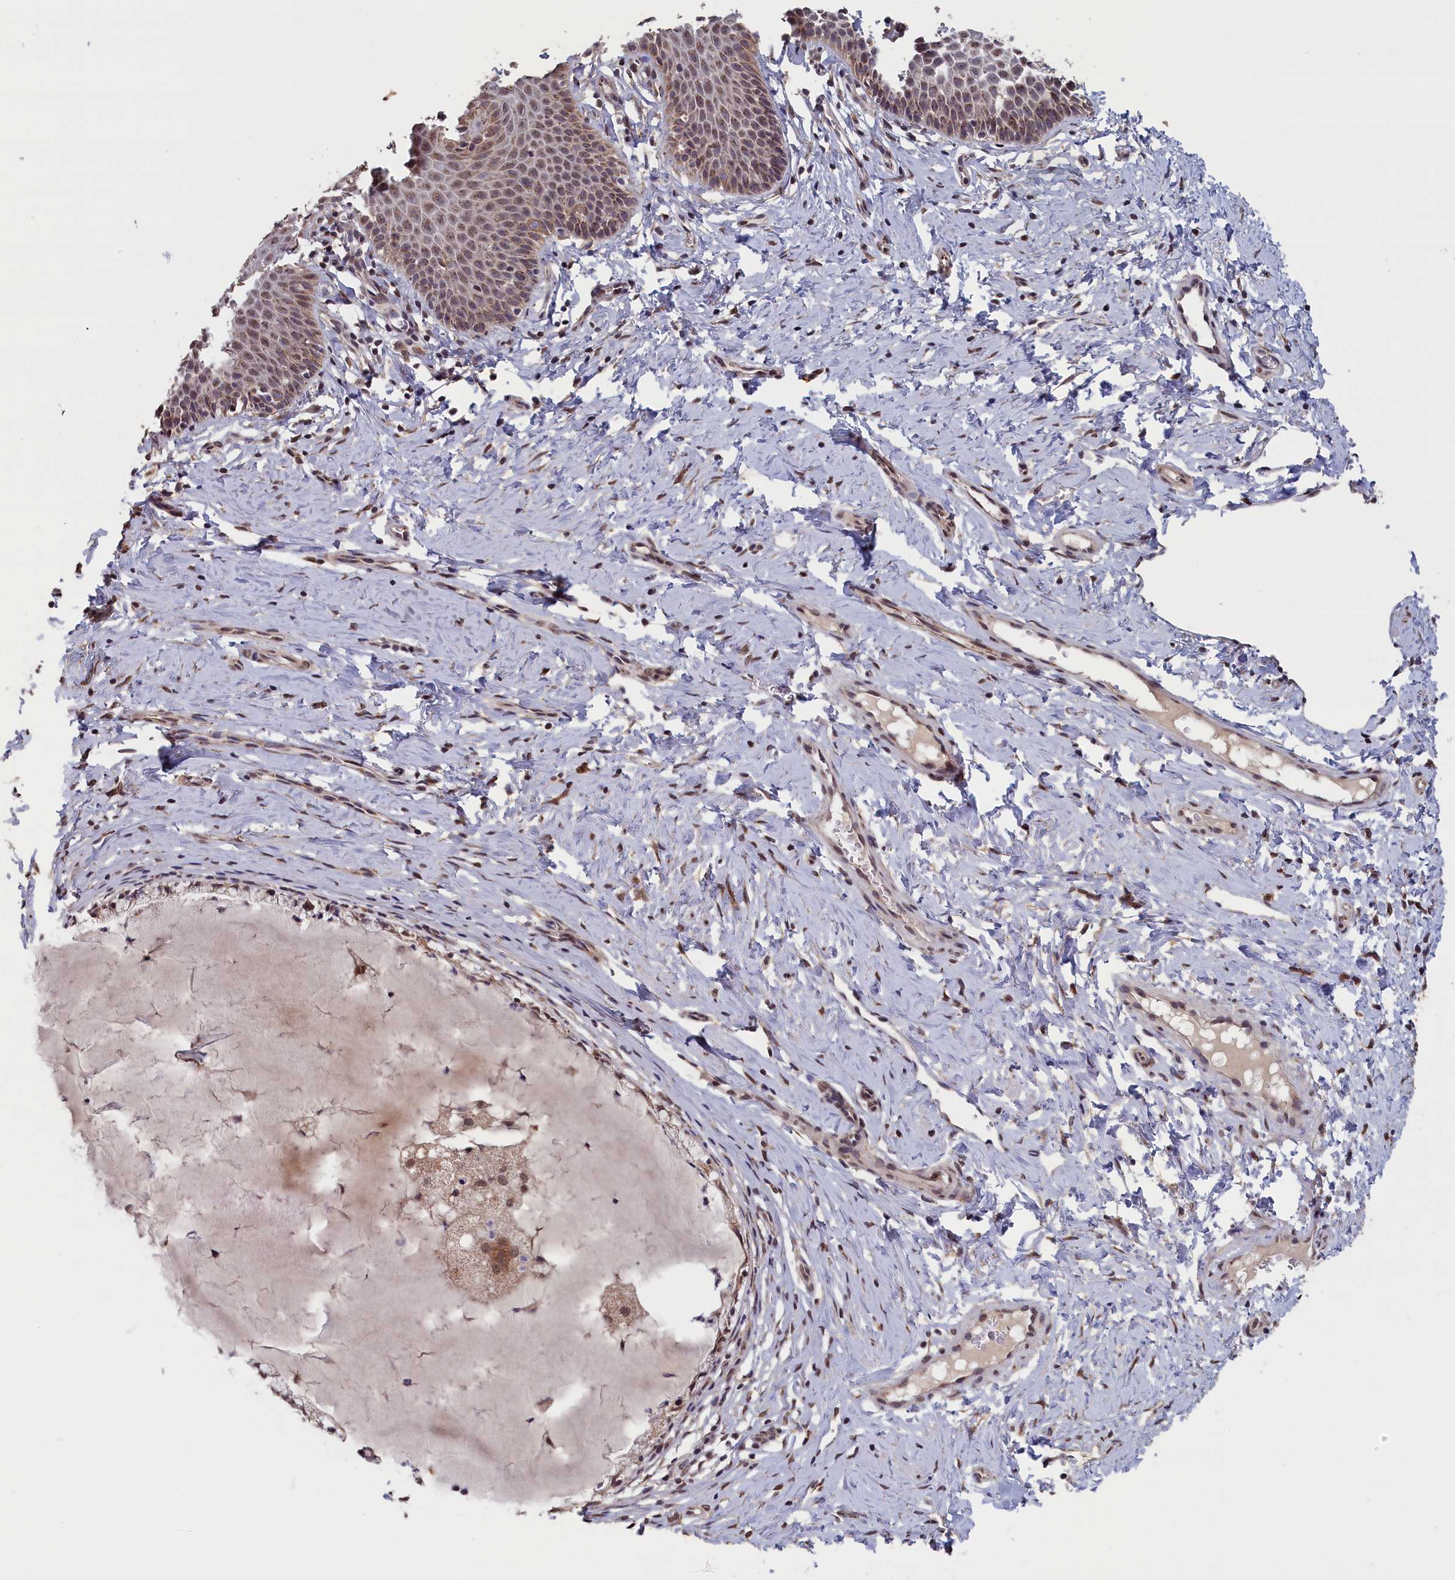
{"staining": {"intensity": "moderate", "quantity": "25%-75%", "location": "cytoplasmic/membranous"}, "tissue": "cervix", "cell_type": "Glandular cells", "image_type": "normal", "snomed": [{"axis": "morphology", "description": "Normal tissue, NOS"}, {"axis": "topography", "description": "Cervix"}], "caption": "Unremarkable cervix was stained to show a protein in brown. There is medium levels of moderate cytoplasmic/membranous positivity in approximately 25%-75% of glandular cells. (DAB = brown stain, brightfield microscopy at high magnification).", "gene": "PIGQ", "patient": {"sex": "female", "age": 36}}